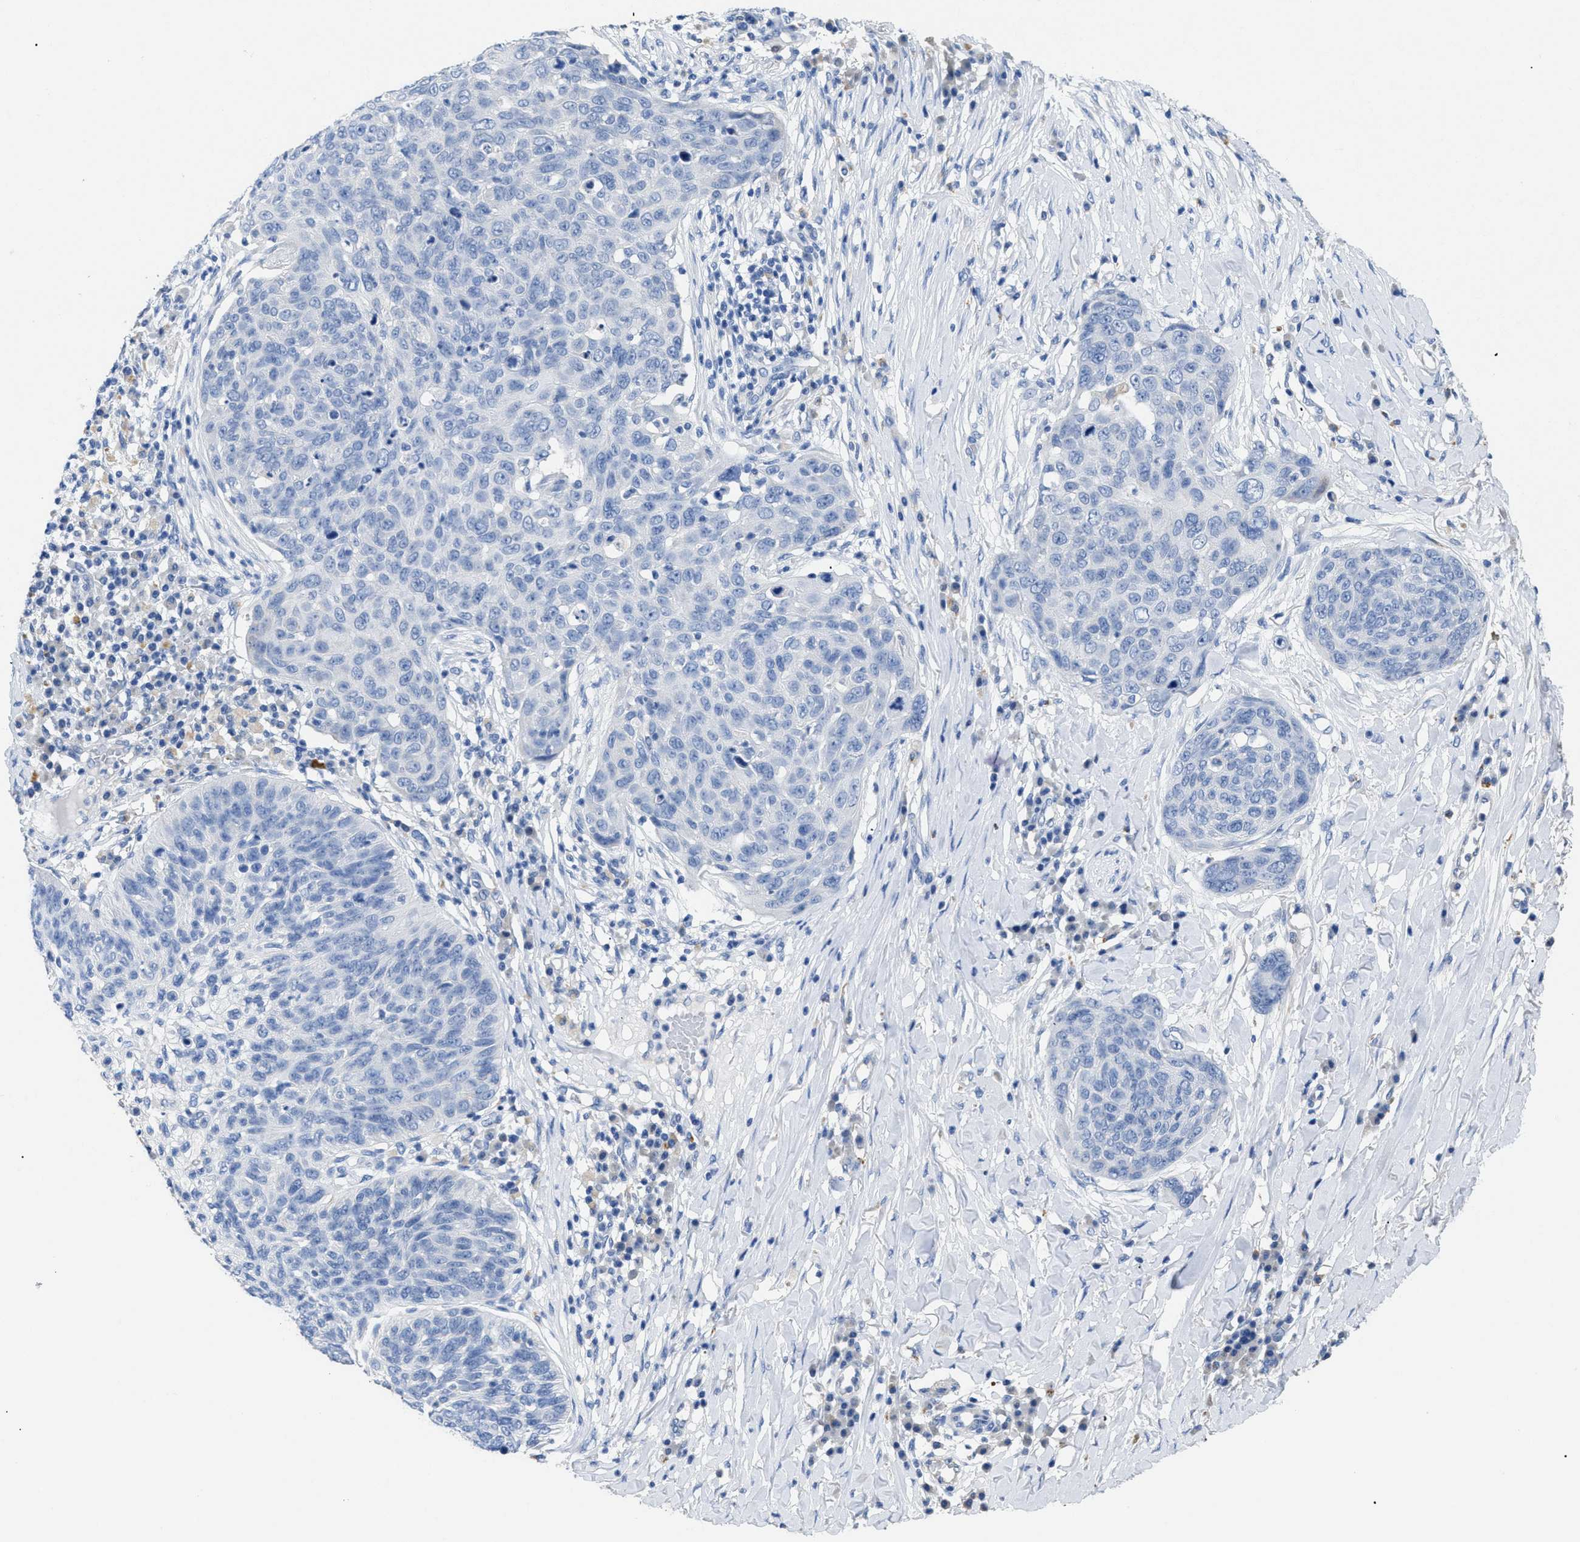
{"staining": {"intensity": "negative", "quantity": "none", "location": "none"}, "tissue": "skin cancer", "cell_type": "Tumor cells", "image_type": "cancer", "snomed": [{"axis": "morphology", "description": "Squamous cell carcinoma in situ, NOS"}, {"axis": "morphology", "description": "Squamous cell carcinoma, NOS"}, {"axis": "topography", "description": "Skin"}], "caption": "There is no significant positivity in tumor cells of skin squamous cell carcinoma in situ.", "gene": "APOBEC2", "patient": {"sex": "male", "age": 93}}